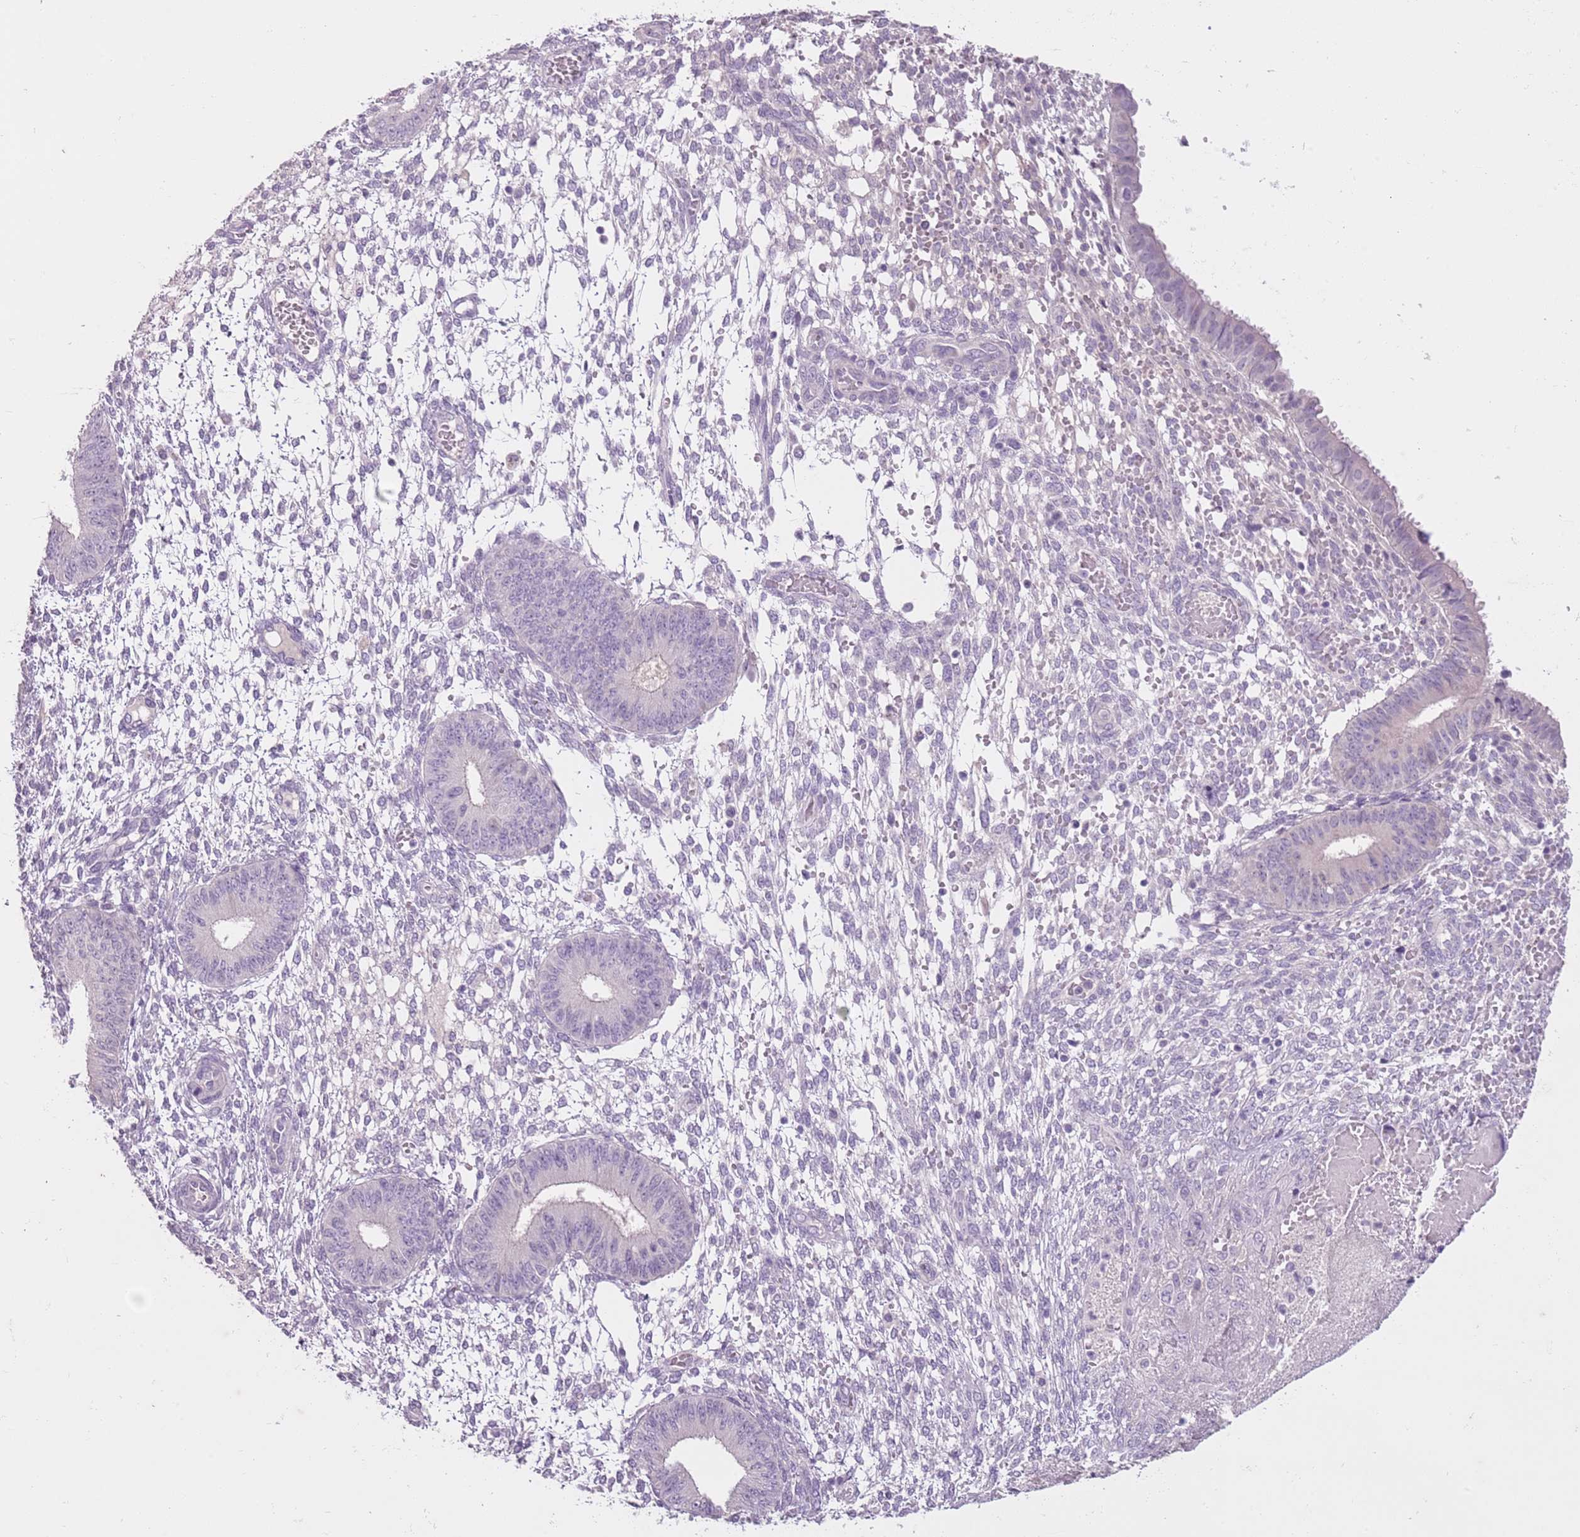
{"staining": {"intensity": "negative", "quantity": "none", "location": "none"}, "tissue": "endometrium", "cell_type": "Cells in endometrial stroma", "image_type": "normal", "snomed": [{"axis": "morphology", "description": "Normal tissue, NOS"}, {"axis": "topography", "description": "Endometrium"}], "caption": "Cells in endometrial stroma show no significant protein positivity in benign endometrium. (DAB immunohistochemistry (IHC), high magnification).", "gene": "SLC35E3", "patient": {"sex": "female", "age": 49}}